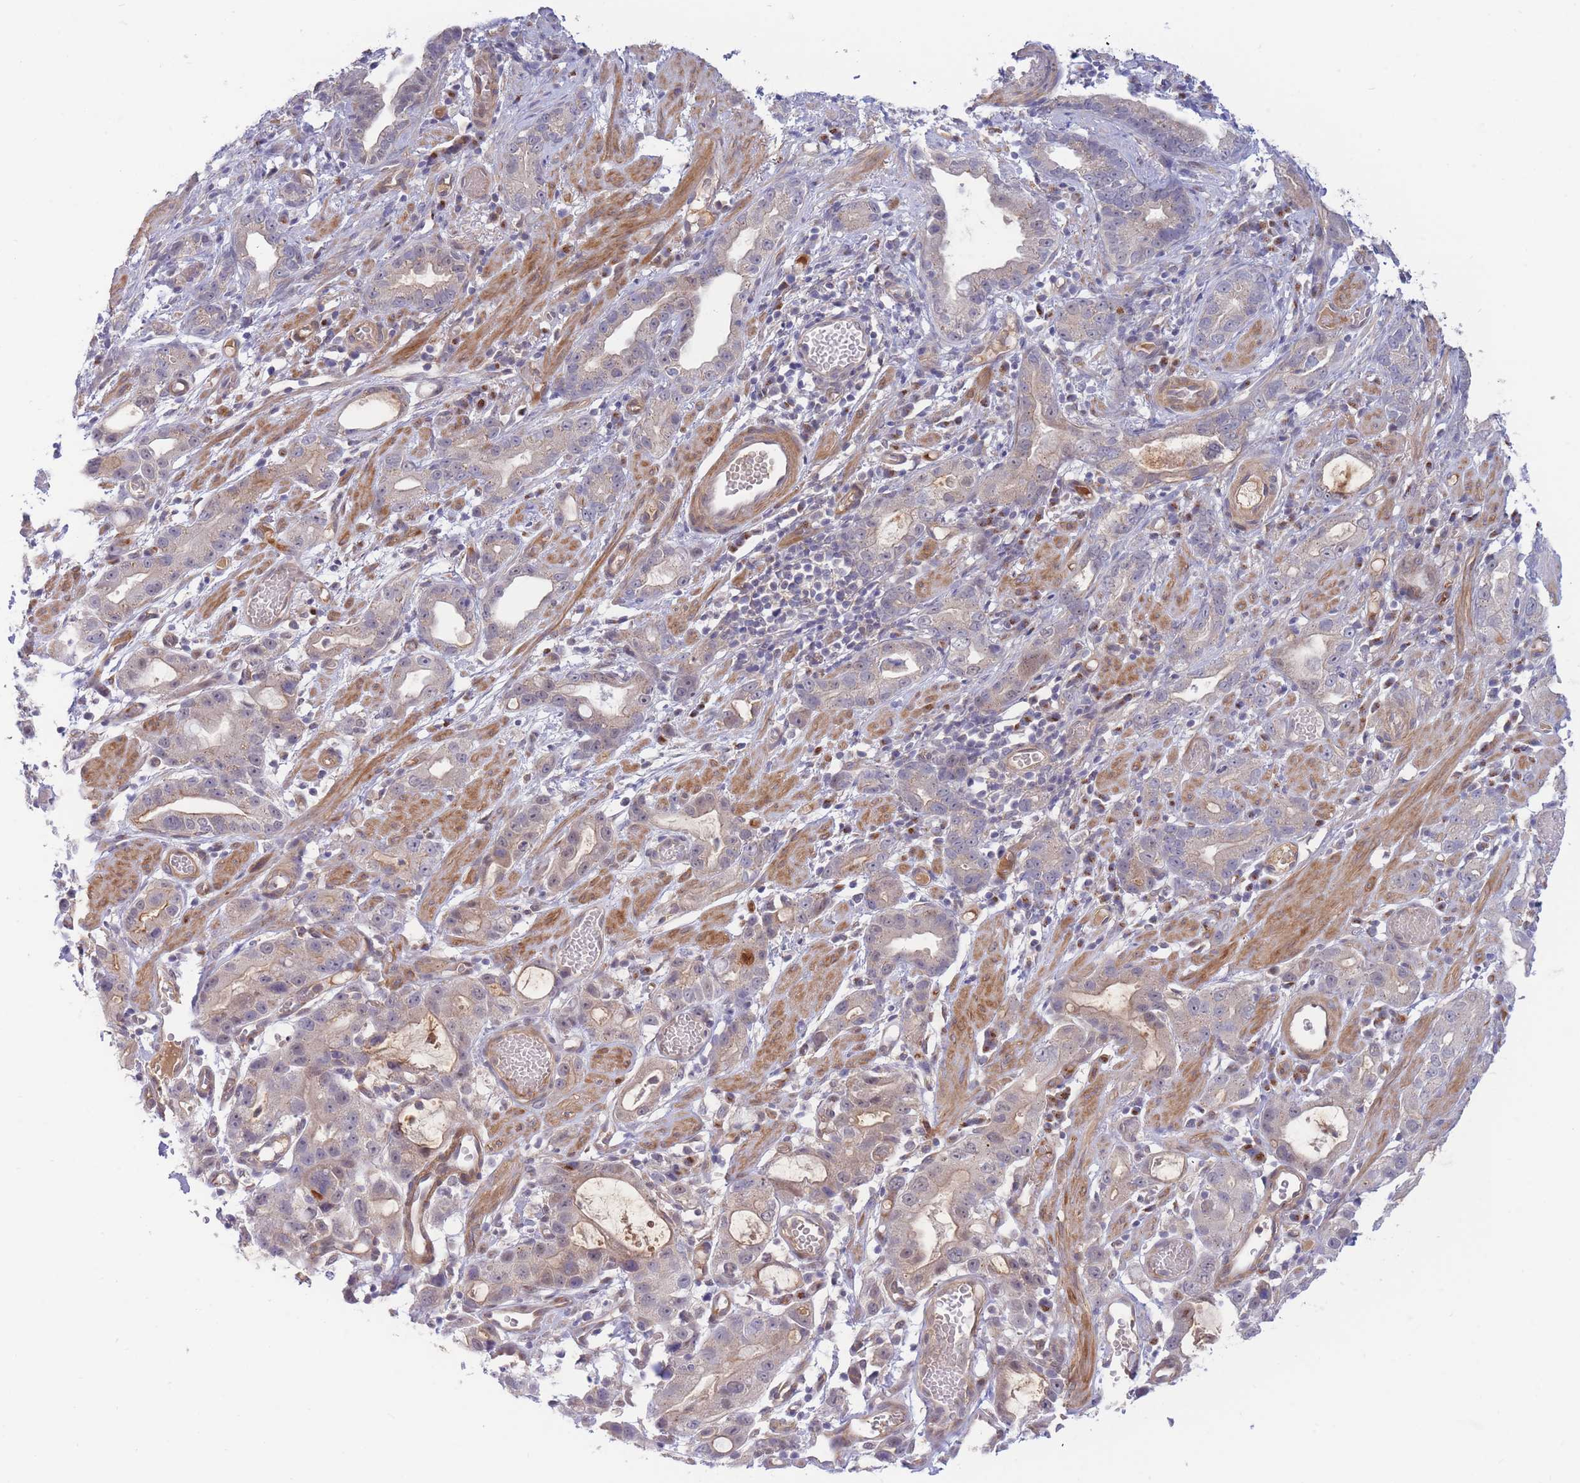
{"staining": {"intensity": "negative", "quantity": "none", "location": "none"}, "tissue": "stomach cancer", "cell_type": "Tumor cells", "image_type": "cancer", "snomed": [{"axis": "morphology", "description": "Adenocarcinoma, NOS"}, {"axis": "topography", "description": "Stomach"}], "caption": "There is no significant staining in tumor cells of stomach adenocarcinoma.", "gene": "APOL4", "patient": {"sex": "male", "age": 55}}